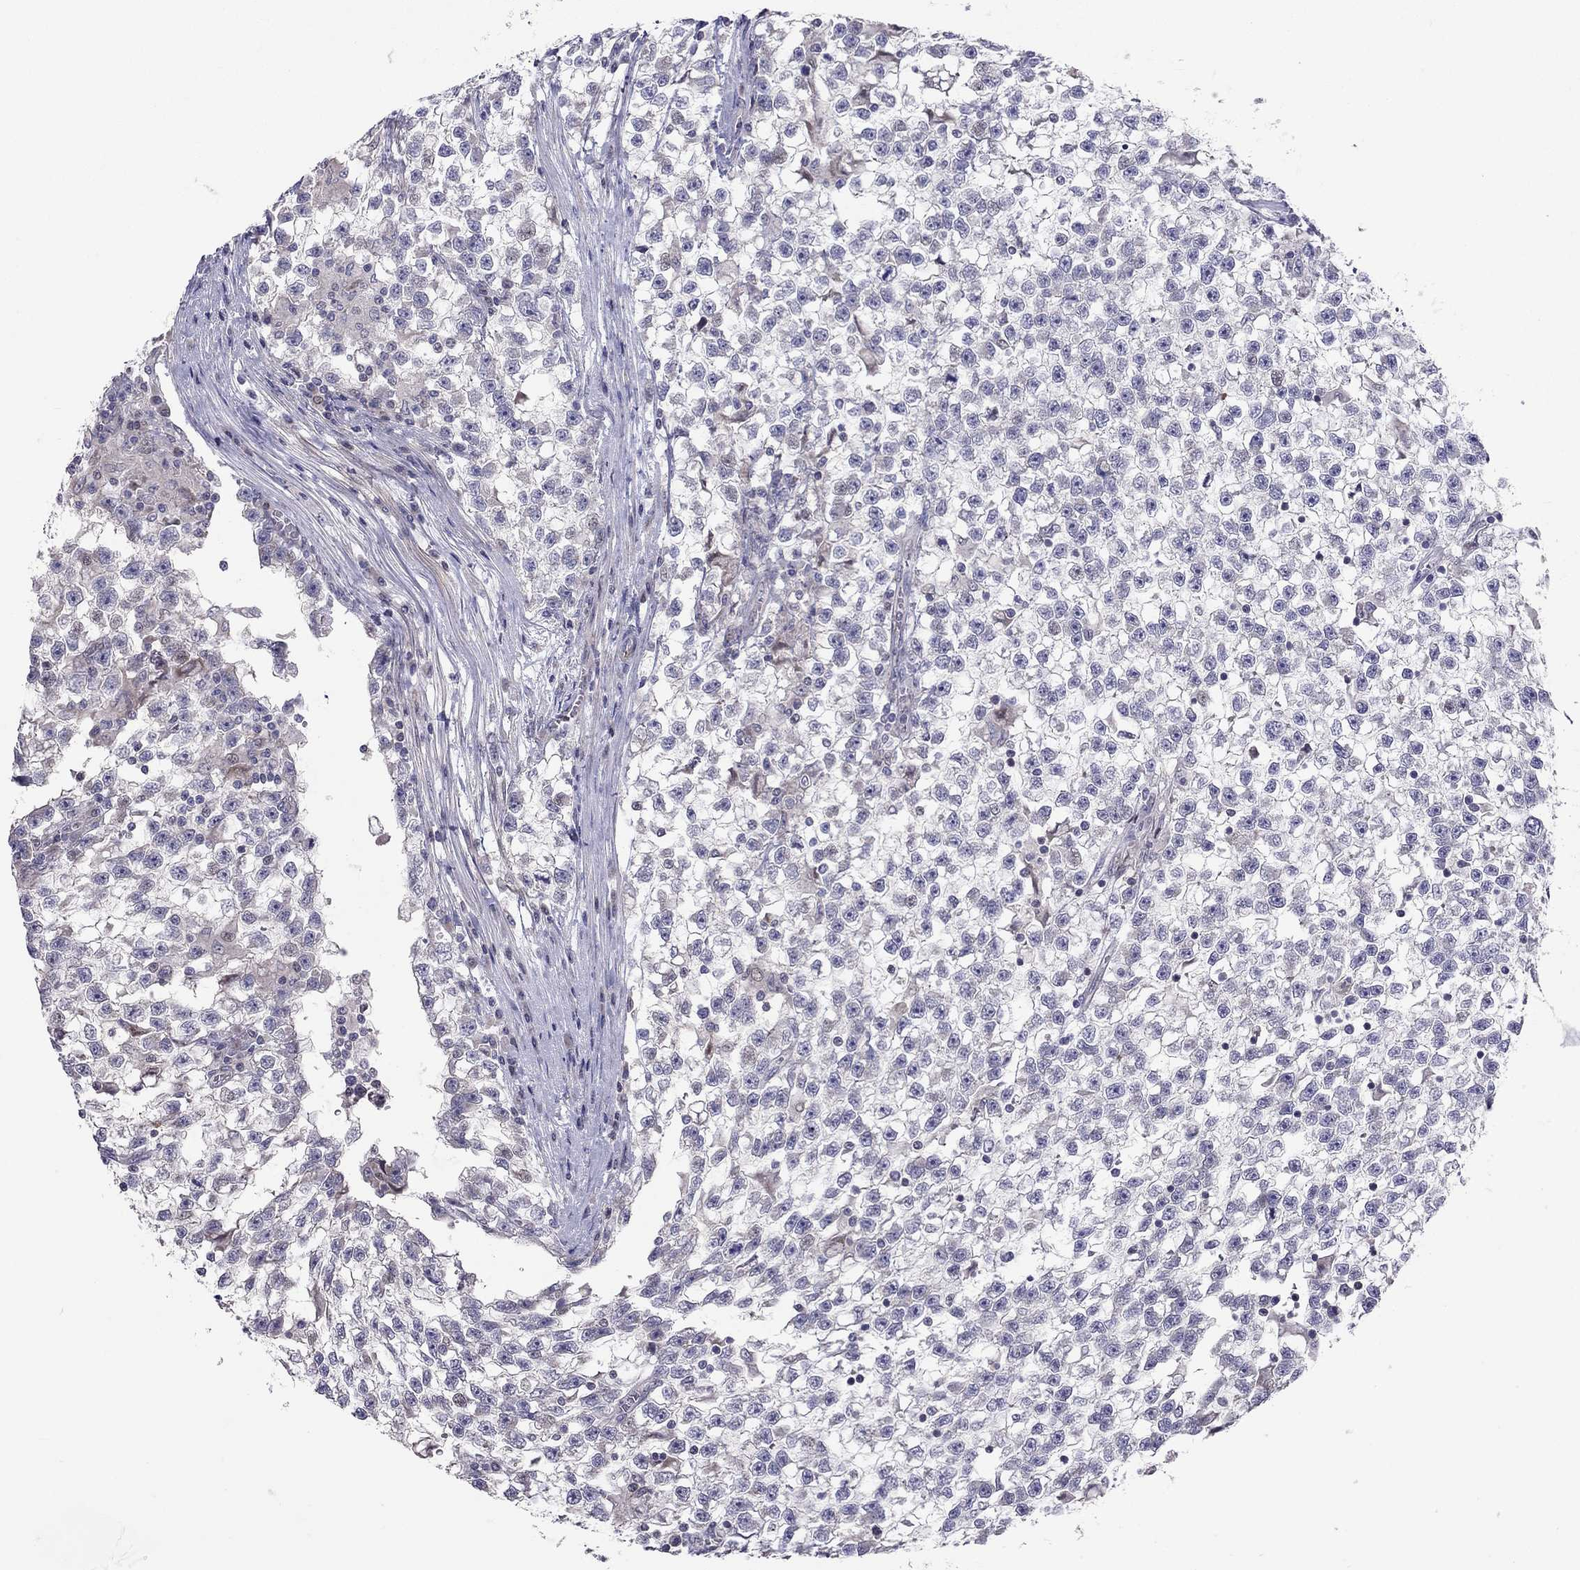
{"staining": {"intensity": "negative", "quantity": "none", "location": "none"}, "tissue": "testis cancer", "cell_type": "Tumor cells", "image_type": "cancer", "snomed": [{"axis": "morphology", "description": "Seminoma, NOS"}, {"axis": "topography", "description": "Testis"}], "caption": "A photomicrograph of testis cancer (seminoma) stained for a protein exhibits no brown staining in tumor cells. (DAB IHC, high magnification).", "gene": "SYTL2", "patient": {"sex": "male", "age": 31}}